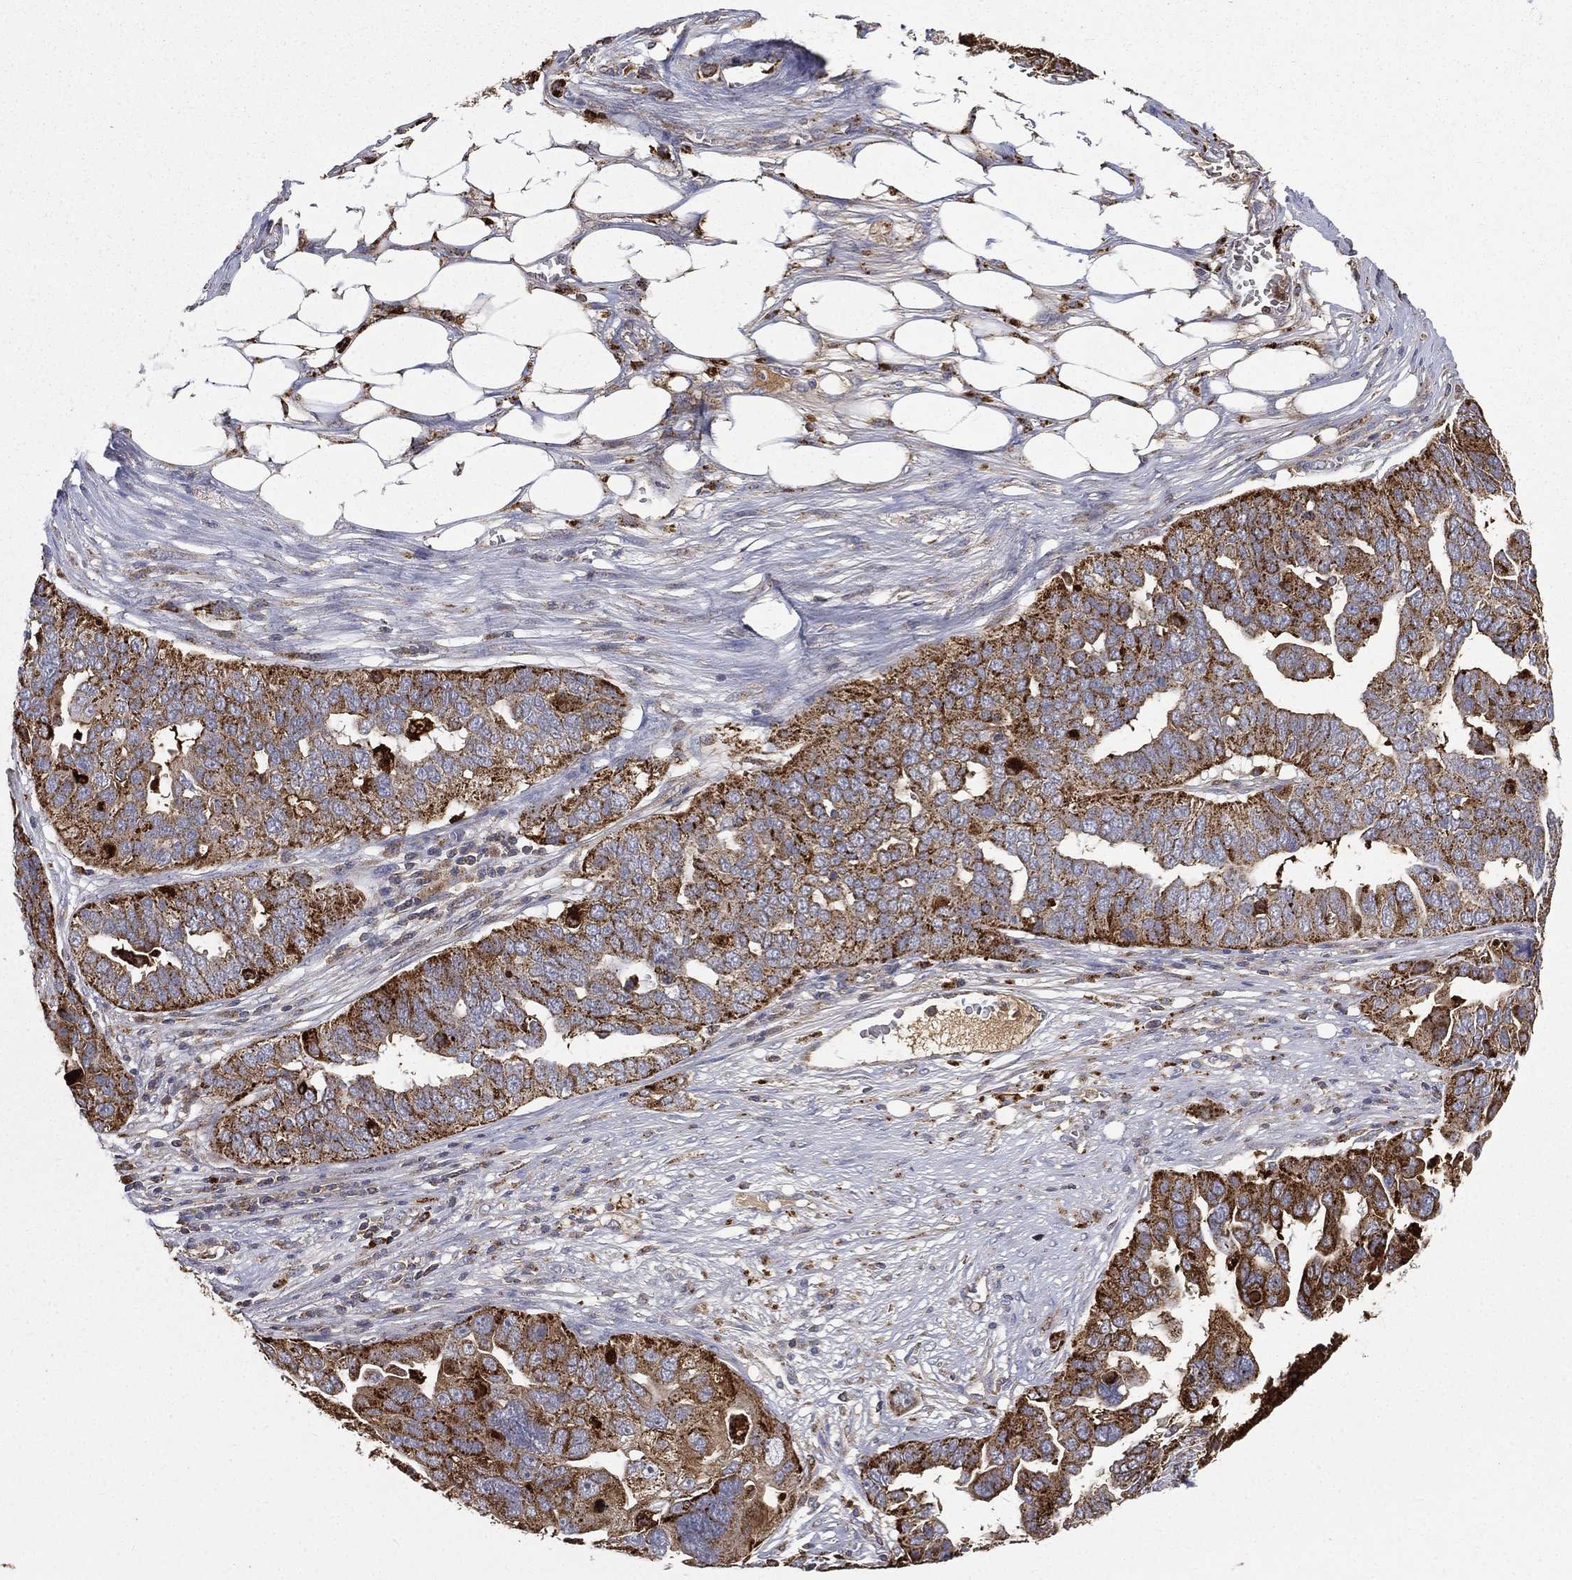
{"staining": {"intensity": "strong", "quantity": "25%-75%", "location": "cytoplasmic/membranous"}, "tissue": "ovarian cancer", "cell_type": "Tumor cells", "image_type": "cancer", "snomed": [{"axis": "morphology", "description": "Carcinoma, endometroid"}, {"axis": "topography", "description": "Soft tissue"}, {"axis": "topography", "description": "Ovary"}], "caption": "Ovarian cancer (endometroid carcinoma) stained with DAB immunohistochemistry (IHC) shows high levels of strong cytoplasmic/membranous positivity in approximately 25%-75% of tumor cells.", "gene": "RIN3", "patient": {"sex": "female", "age": 52}}